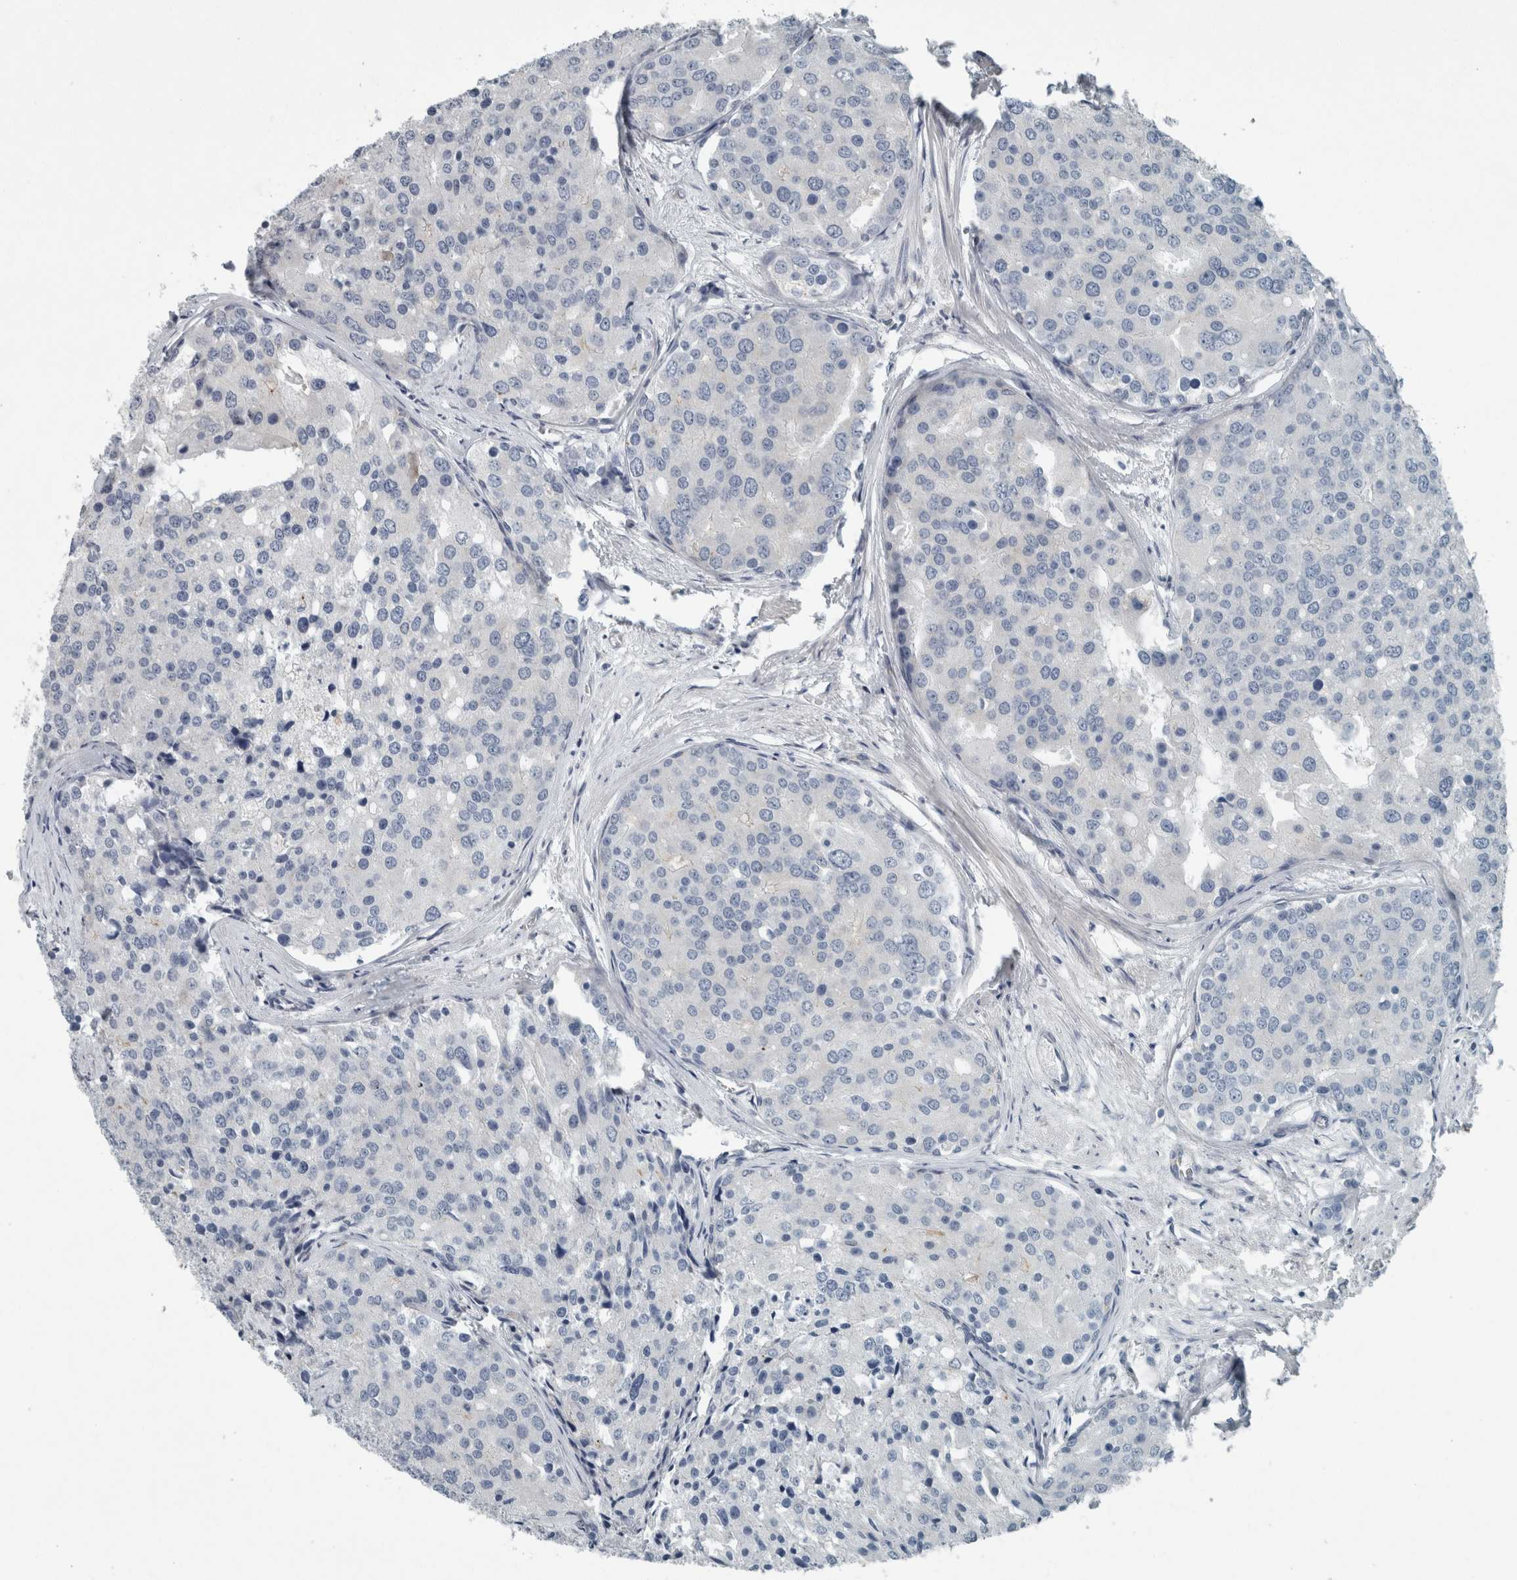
{"staining": {"intensity": "negative", "quantity": "none", "location": "none"}, "tissue": "prostate cancer", "cell_type": "Tumor cells", "image_type": "cancer", "snomed": [{"axis": "morphology", "description": "Adenocarcinoma, High grade"}, {"axis": "topography", "description": "Prostate"}], "caption": "The IHC image has no significant staining in tumor cells of prostate cancer (high-grade adenocarcinoma) tissue.", "gene": "KIF1C", "patient": {"sex": "male", "age": 50}}